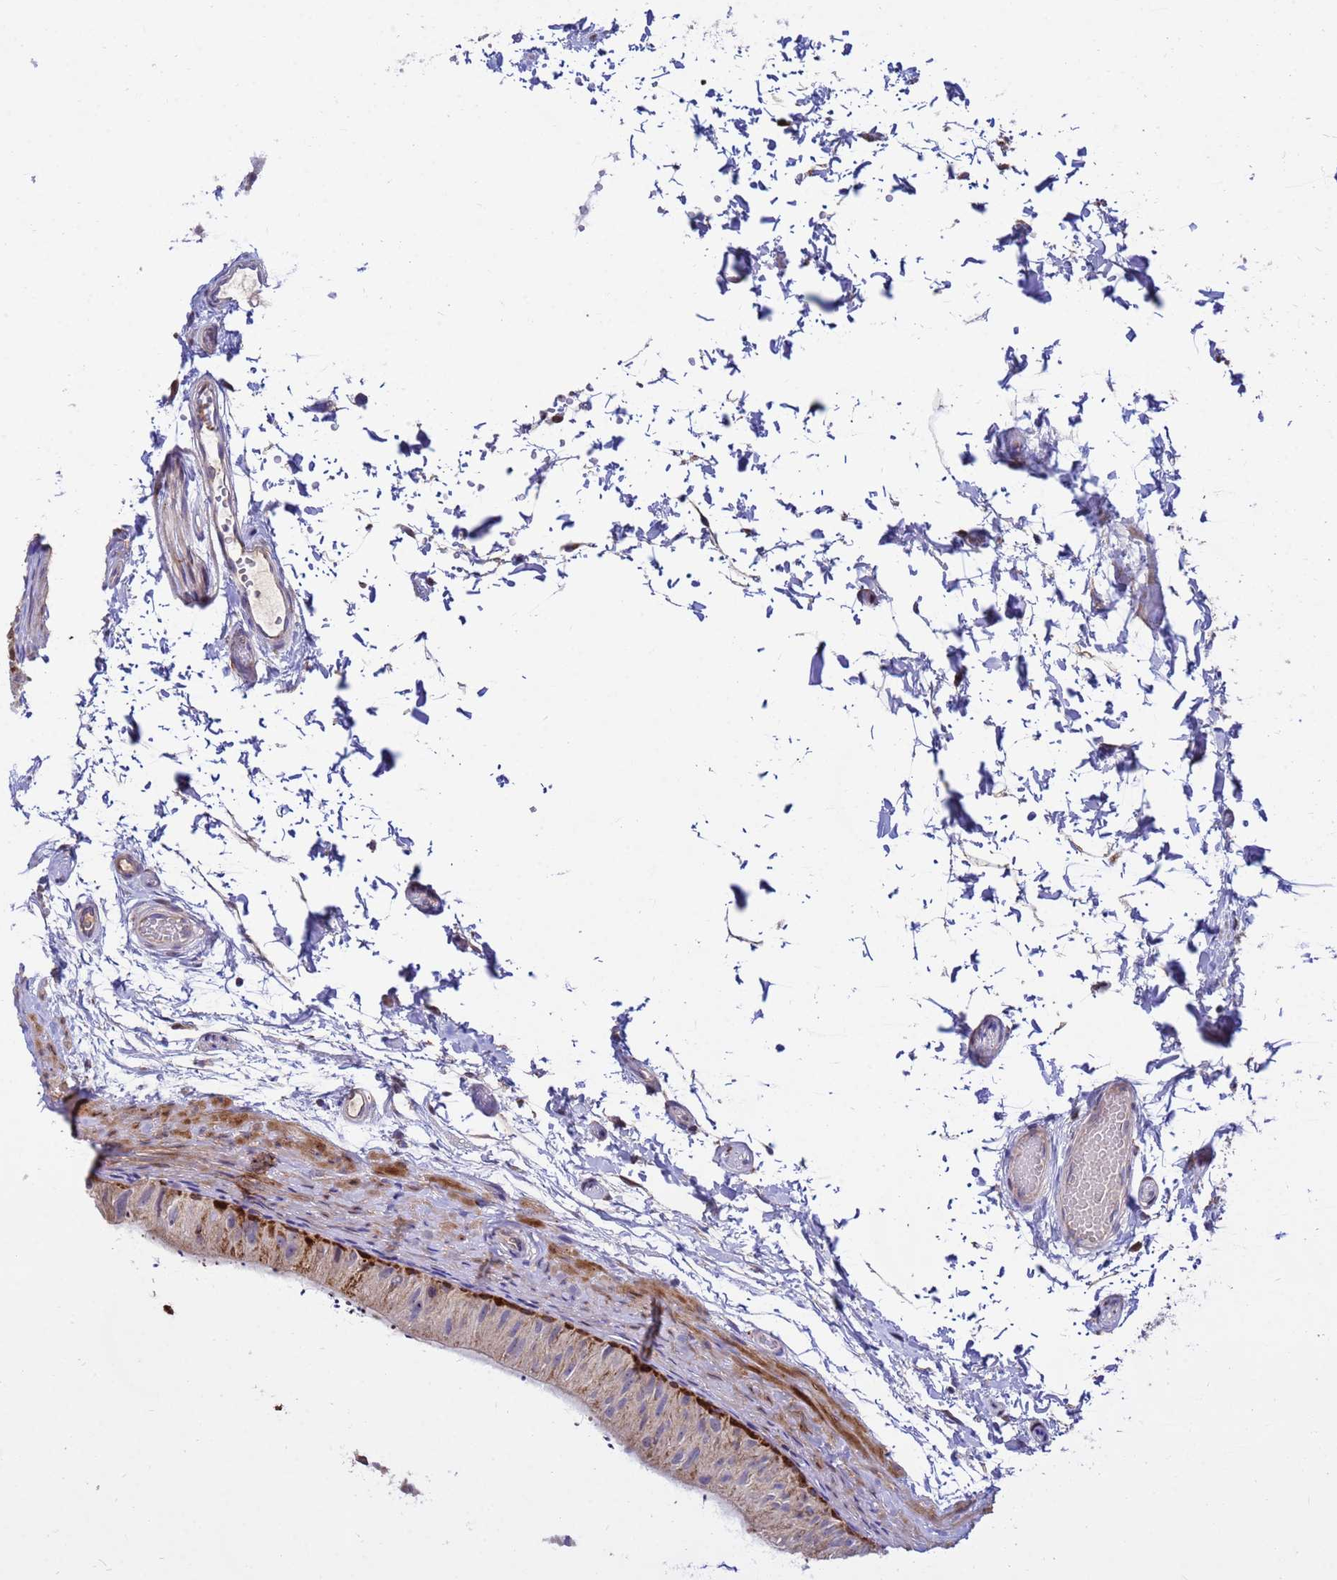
{"staining": {"intensity": "strong", "quantity": "<25%", "location": "cytoplasmic/membranous,nuclear"}, "tissue": "epididymis", "cell_type": "Glandular cells", "image_type": "normal", "snomed": [{"axis": "morphology", "description": "Normal tissue, NOS"}, {"axis": "topography", "description": "Epididymis"}], "caption": "Glandular cells display strong cytoplasmic/membranous,nuclear expression in about <25% of cells in unremarkable epididymis.", "gene": "TUBGCP3", "patient": {"sex": "male", "age": 50}}